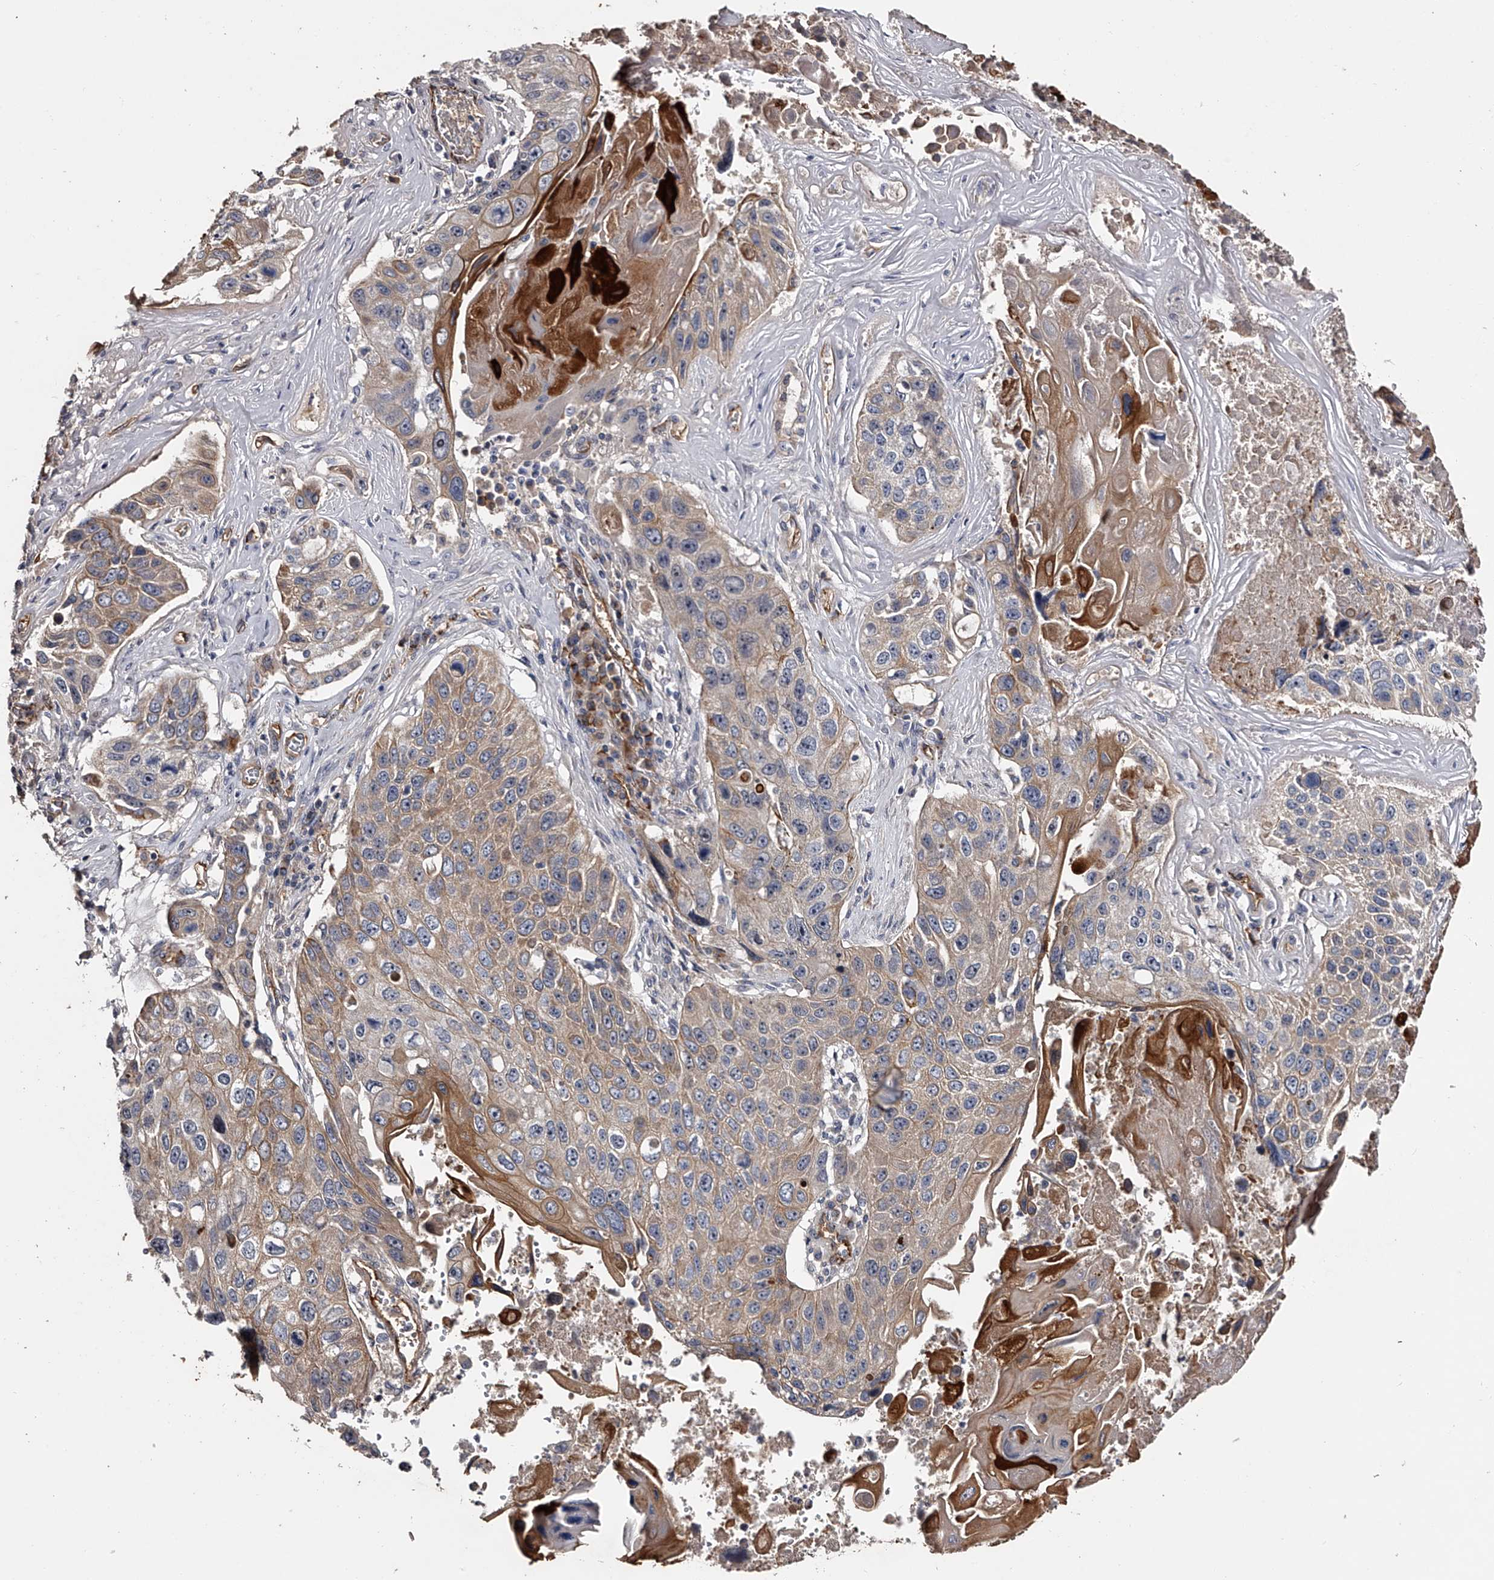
{"staining": {"intensity": "weak", "quantity": "25%-75%", "location": "cytoplasmic/membranous"}, "tissue": "lung cancer", "cell_type": "Tumor cells", "image_type": "cancer", "snomed": [{"axis": "morphology", "description": "Squamous cell carcinoma, NOS"}, {"axis": "topography", "description": "Lung"}], "caption": "This is a photomicrograph of immunohistochemistry staining of lung squamous cell carcinoma, which shows weak positivity in the cytoplasmic/membranous of tumor cells.", "gene": "MDN1", "patient": {"sex": "male", "age": 61}}